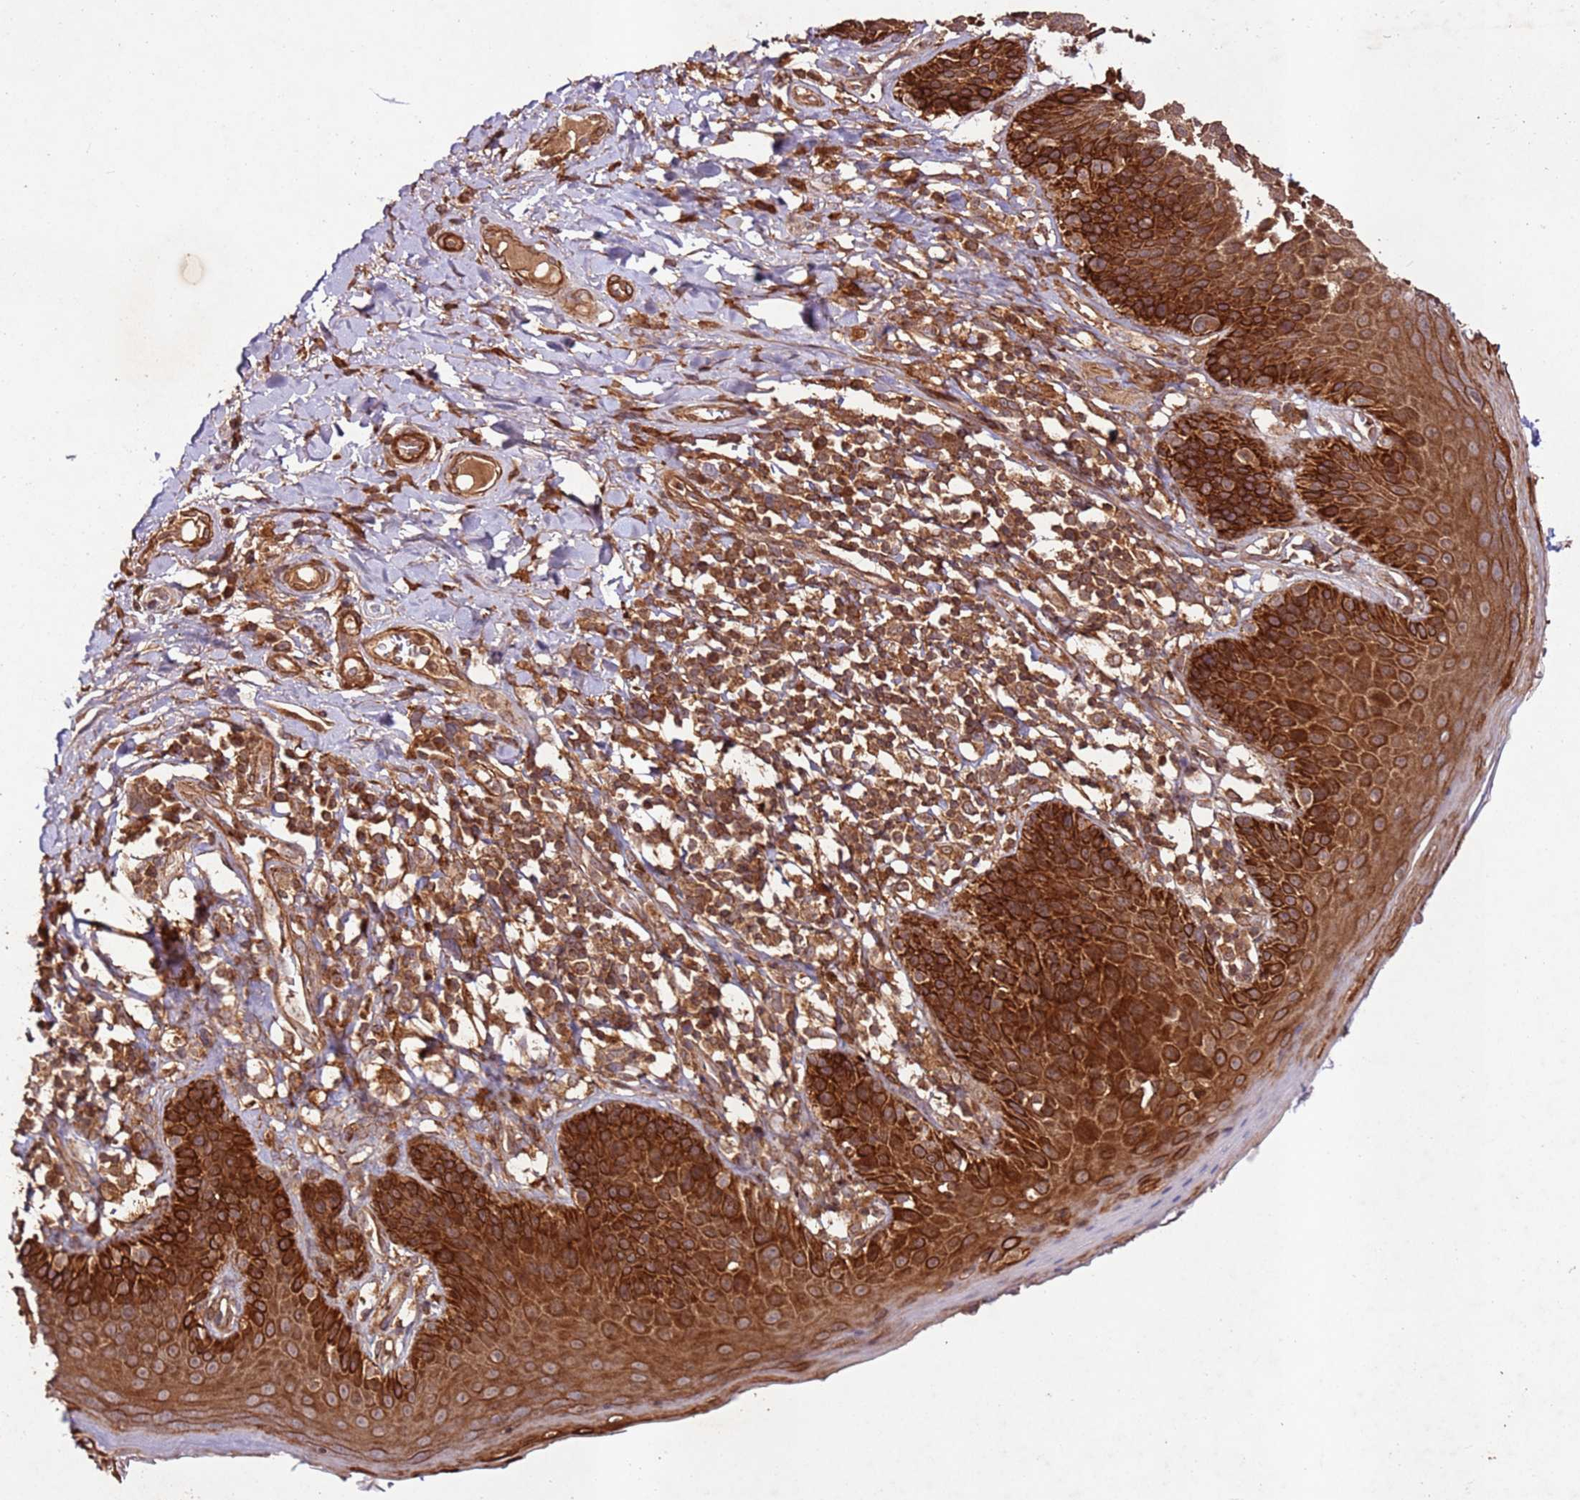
{"staining": {"intensity": "strong", "quantity": ">75%", "location": "cytoplasmic/membranous"}, "tissue": "skin", "cell_type": "Epidermal cells", "image_type": "normal", "snomed": [{"axis": "morphology", "description": "Normal tissue, NOS"}, {"axis": "topography", "description": "Anal"}], "caption": "Skin stained for a protein (brown) exhibits strong cytoplasmic/membranous positive staining in approximately >75% of epidermal cells.", "gene": "FAM186A", "patient": {"sex": "female", "age": 89}}